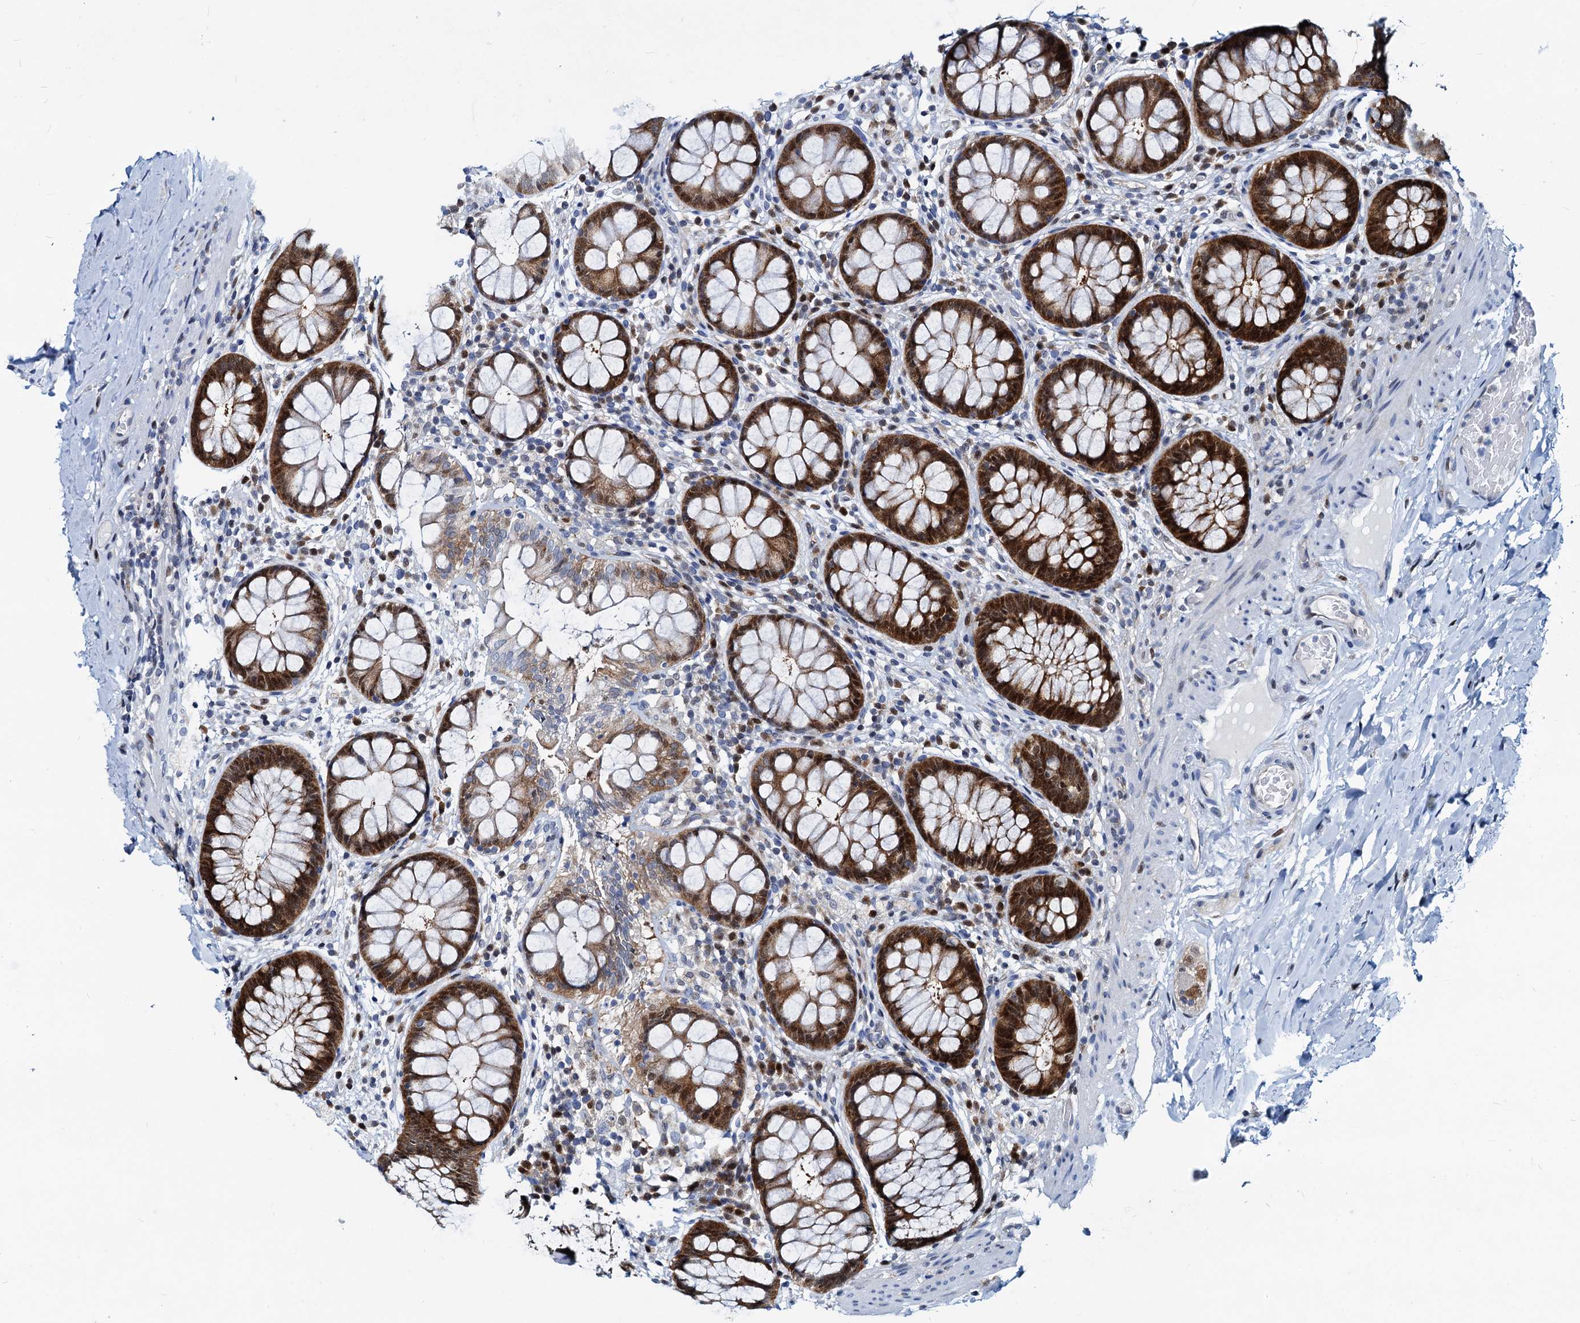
{"staining": {"intensity": "strong", "quantity": "25%-75%", "location": "cytoplasmic/membranous,nuclear"}, "tissue": "rectum", "cell_type": "Glandular cells", "image_type": "normal", "snomed": [{"axis": "morphology", "description": "Normal tissue, NOS"}, {"axis": "topography", "description": "Rectum"}], "caption": "The immunohistochemical stain labels strong cytoplasmic/membranous,nuclear positivity in glandular cells of normal rectum.", "gene": "PTGES3", "patient": {"sex": "male", "age": 83}}